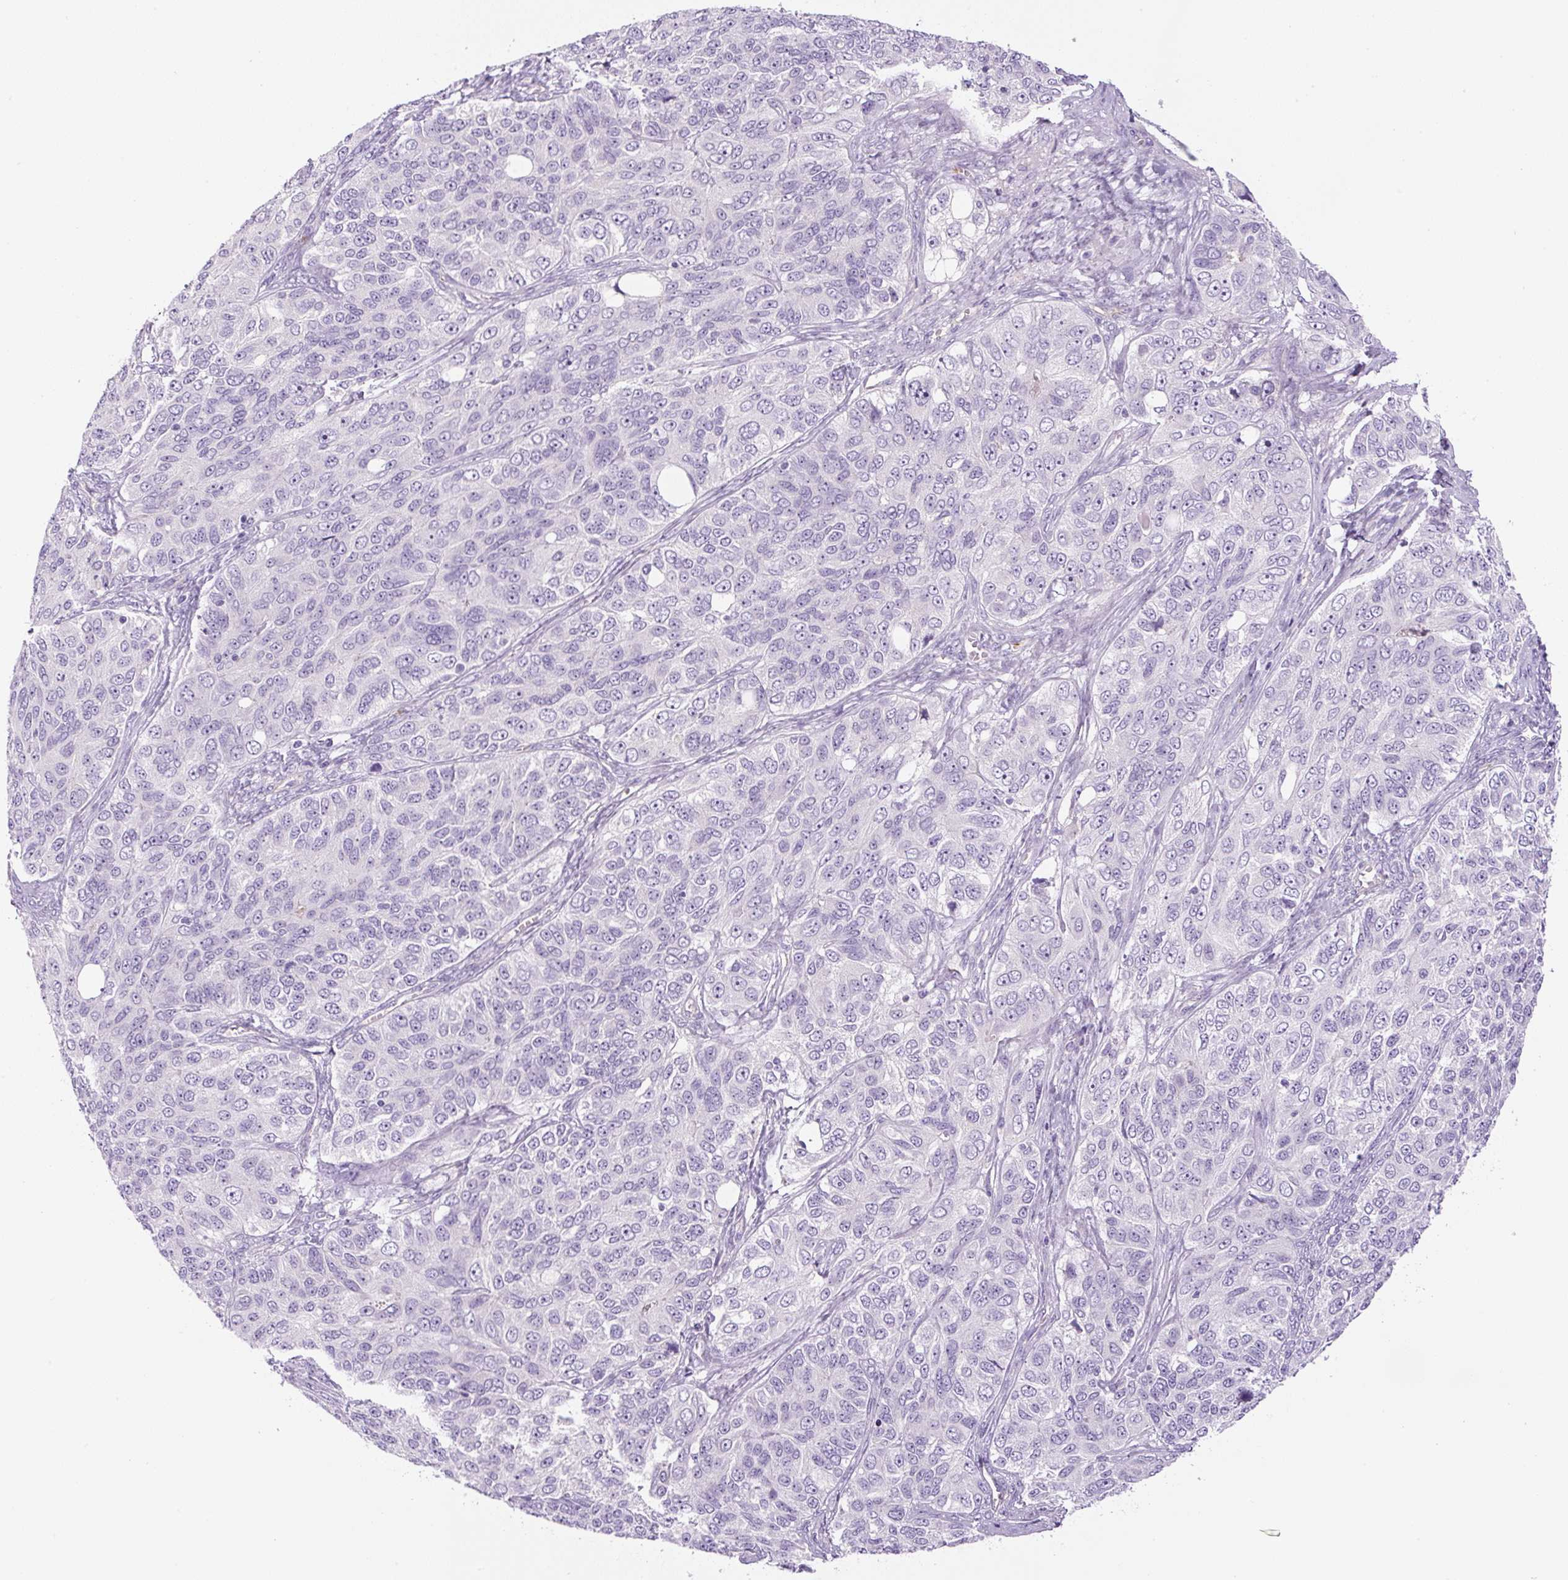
{"staining": {"intensity": "negative", "quantity": "none", "location": "none"}, "tissue": "ovarian cancer", "cell_type": "Tumor cells", "image_type": "cancer", "snomed": [{"axis": "morphology", "description": "Carcinoma, endometroid"}, {"axis": "topography", "description": "Ovary"}], "caption": "An image of human ovarian endometroid carcinoma is negative for staining in tumor cells.", "gene": "RSPO4", "patient": {"sex": "female", "age": 51}}